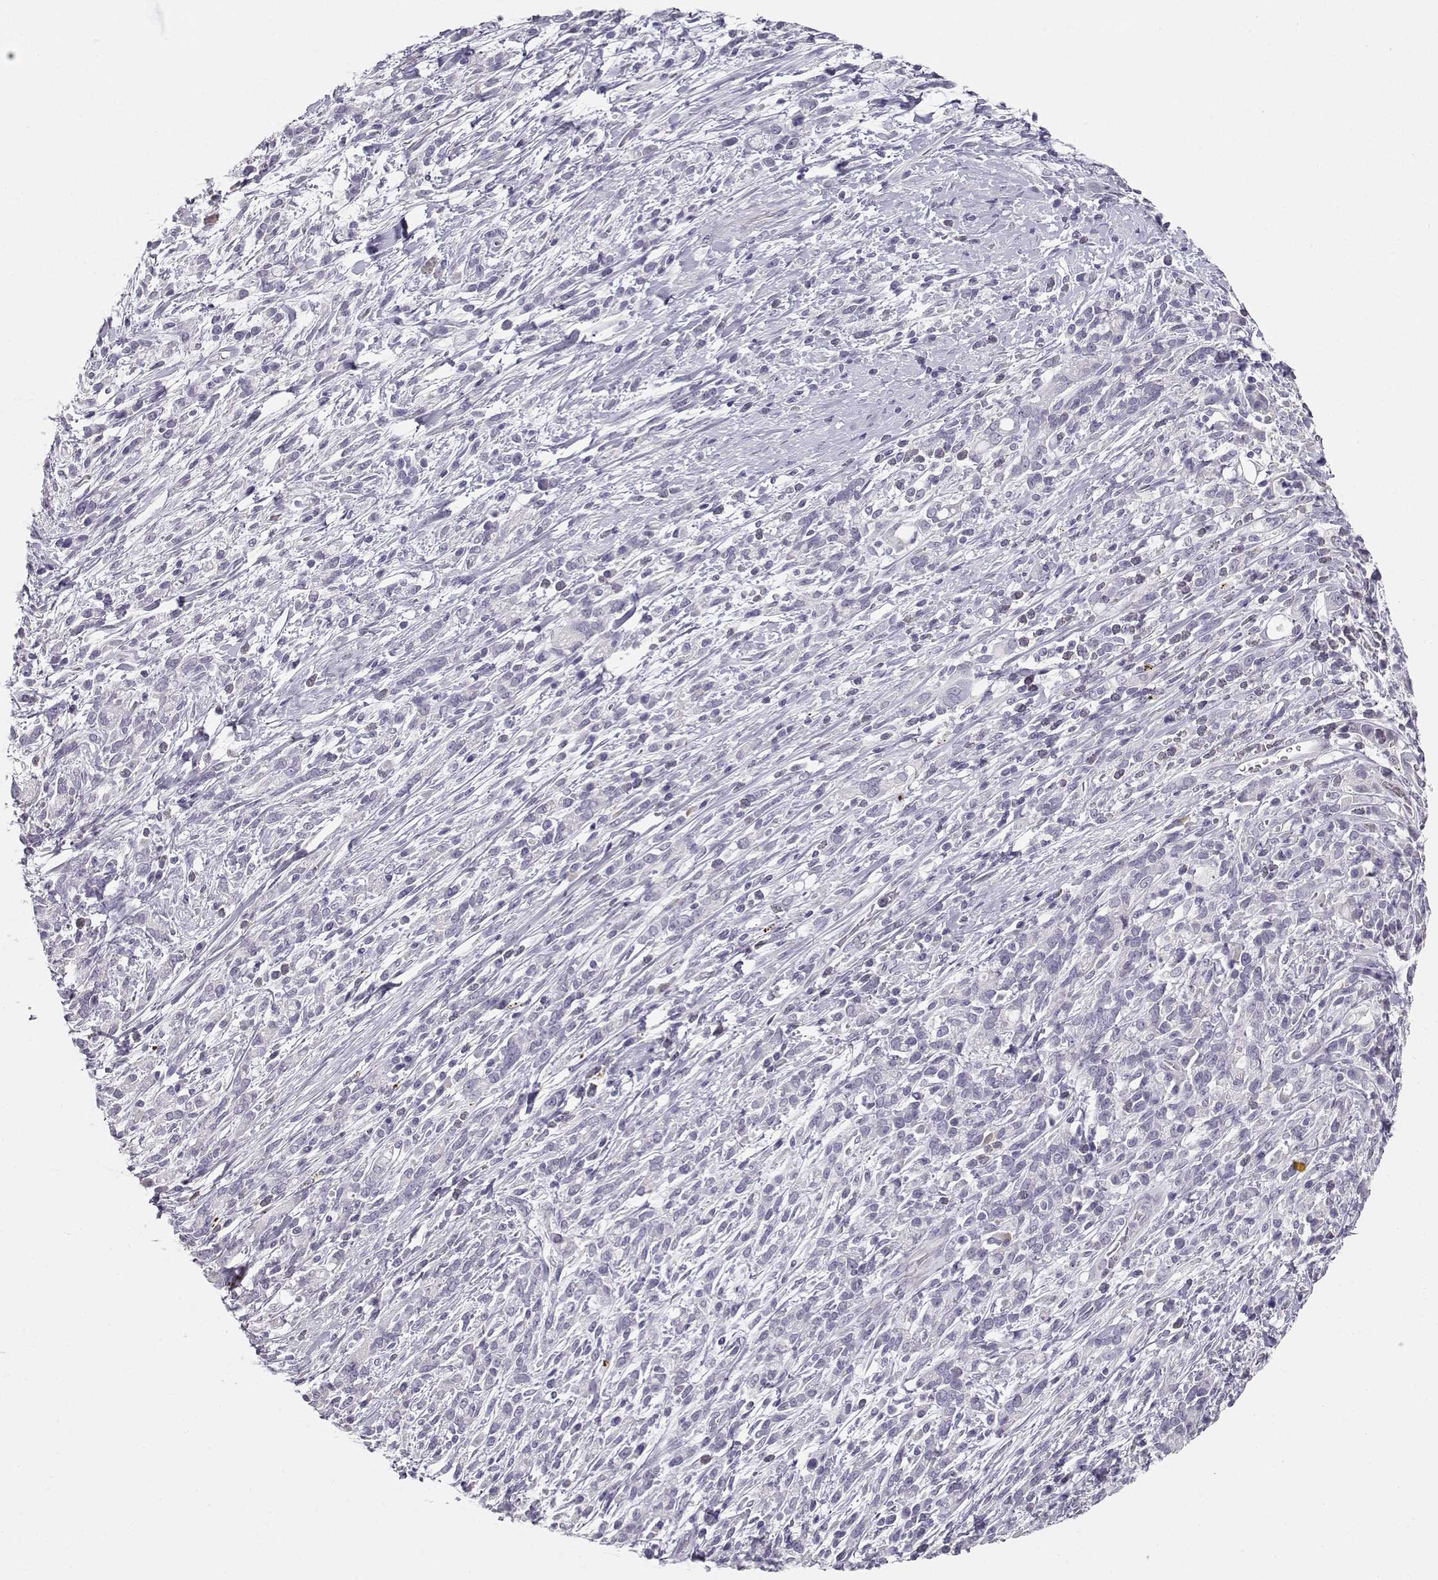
{"staining": {"intensity": "negative", "quantity": "none", "location": "none"}, "tissue": "stomach cancer", "cell_type": "Tumor cells", "image_type": "cancer", "snomed": [{"axis": "morphology", "description": "Adenocarcinoma, NOS"}, {"axis": "topography", "description": "Stomach"}], "caption": "Immunohistochemistry micrograph of neoplastic tissue: human stomach adenocarcinoma stained with DAB demonstrates no significant protein expression in tumor cells.", "gene": "NUTM1", "patient": {"sex": "female", "age": 57}}